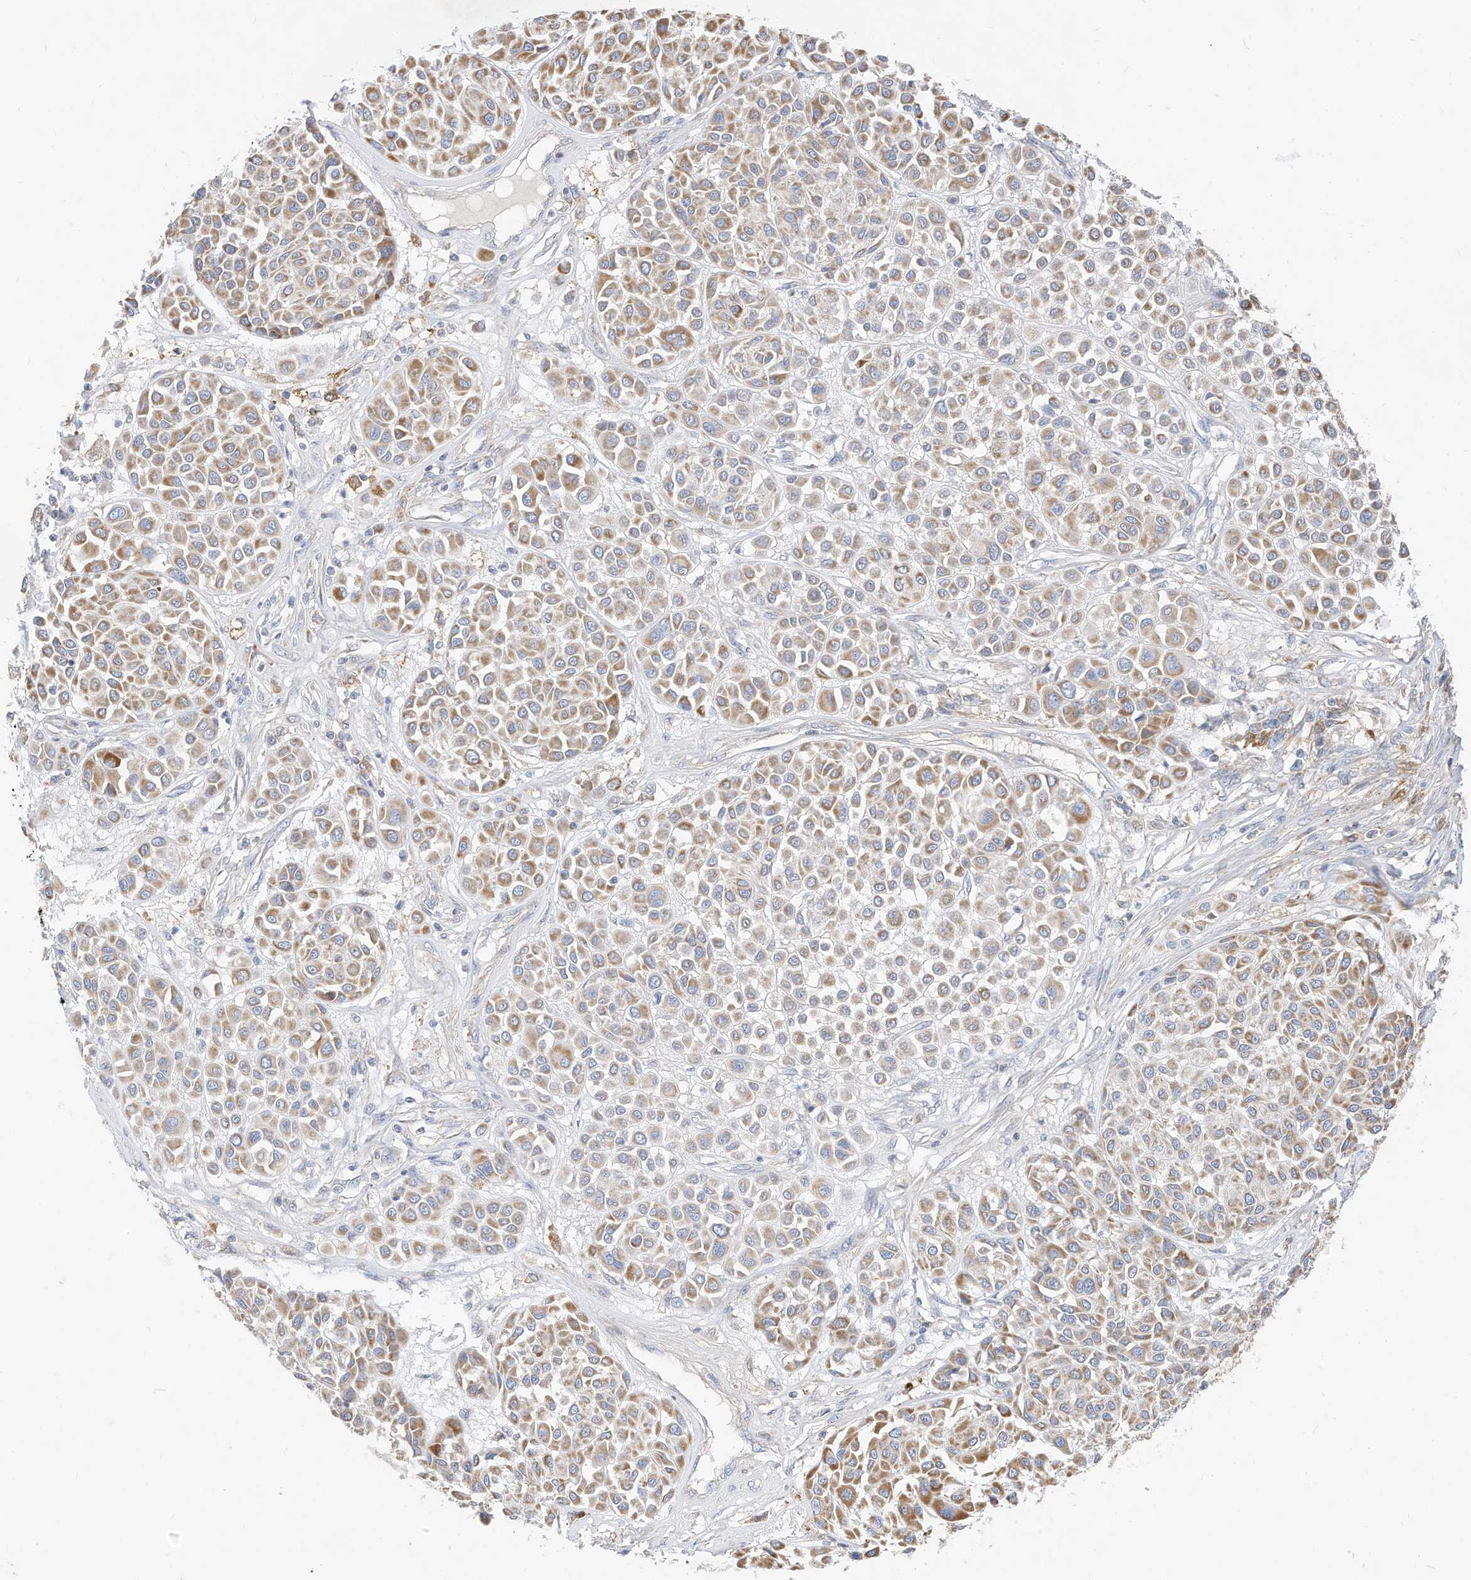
{"staining": {"intensity": "moderate", "quantity": ">75%", "location": "cytoplasmic/membranous"}, "tissue": "melanoma", "cell_type": "Tumor cells", "image_type": "cancer", "snomed": [{"axis": "morphology", "description": "Malignant melanoma, Metastatic site"}, {"axis": "topography", "description": "Soft tissue"}], "caption": "Immunohistochemistry of human melanoma displays medium levels of moderate cytoplasmic/membranous positivity in about >75% of tumor cells.", "gene": "RHOH", "patient": {"sex": "male", "age": 41}}